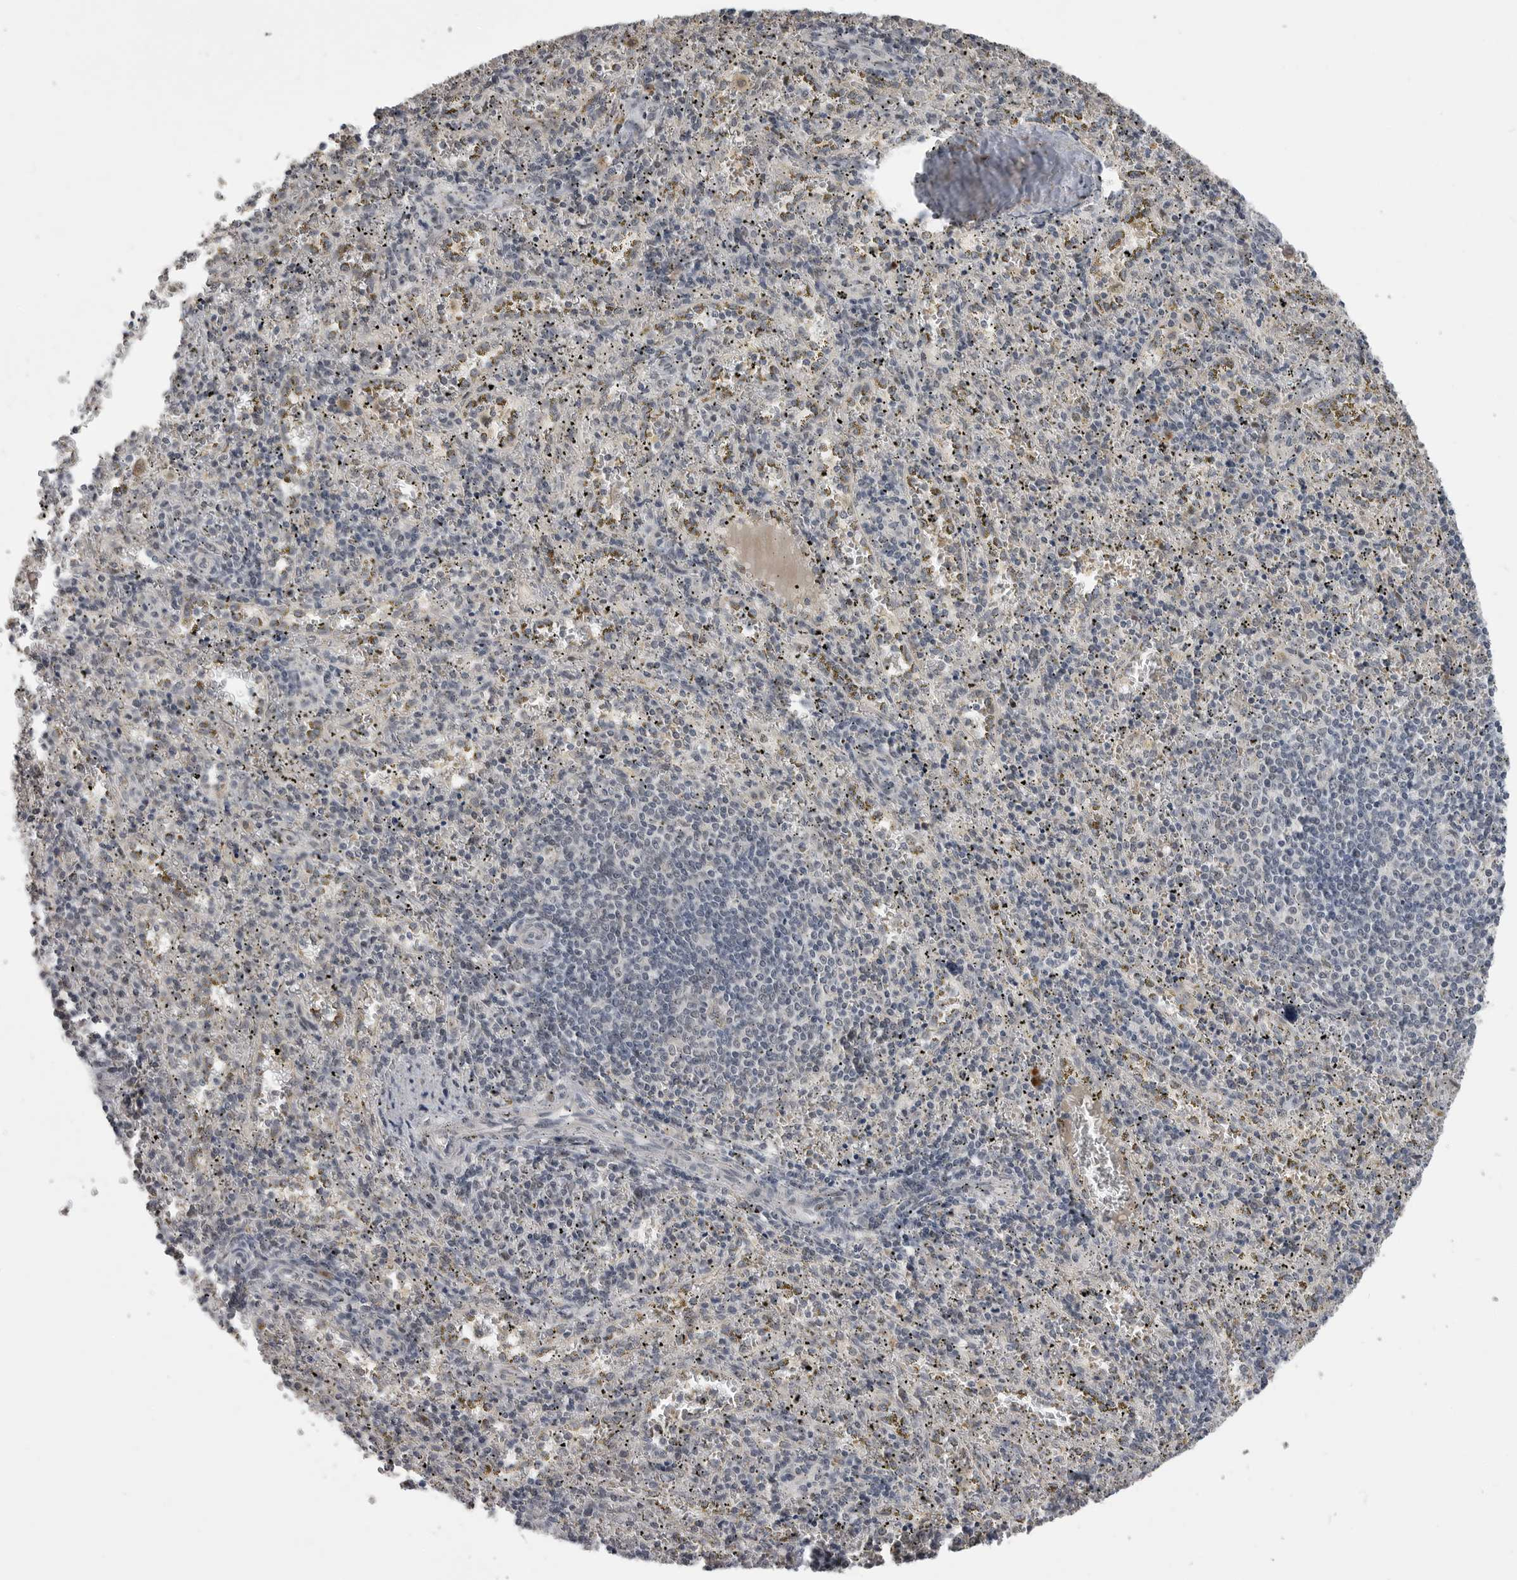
{"staining": {"intensity": "negative", "quantity": "none", "location": "none"}, "tissue": "spleen", "cell_type": "Cells in red pulp", "image_type": "normal", "snomed": [{"axis": "morphology", "description": "Normal tissue, NOS"}, {"axis": "topography", "description": "Spleen"}], "caption": "A high-resolution micrograph shows immunohistochemistry (IHC) staining of benign spleen, which reveals no significant staining in cells in red pulp. (Brightfield microscopy of DAB IHC at high magnification).", "gene": "PLEKHF1", "patient": {"sex": "male", "age": 11}}